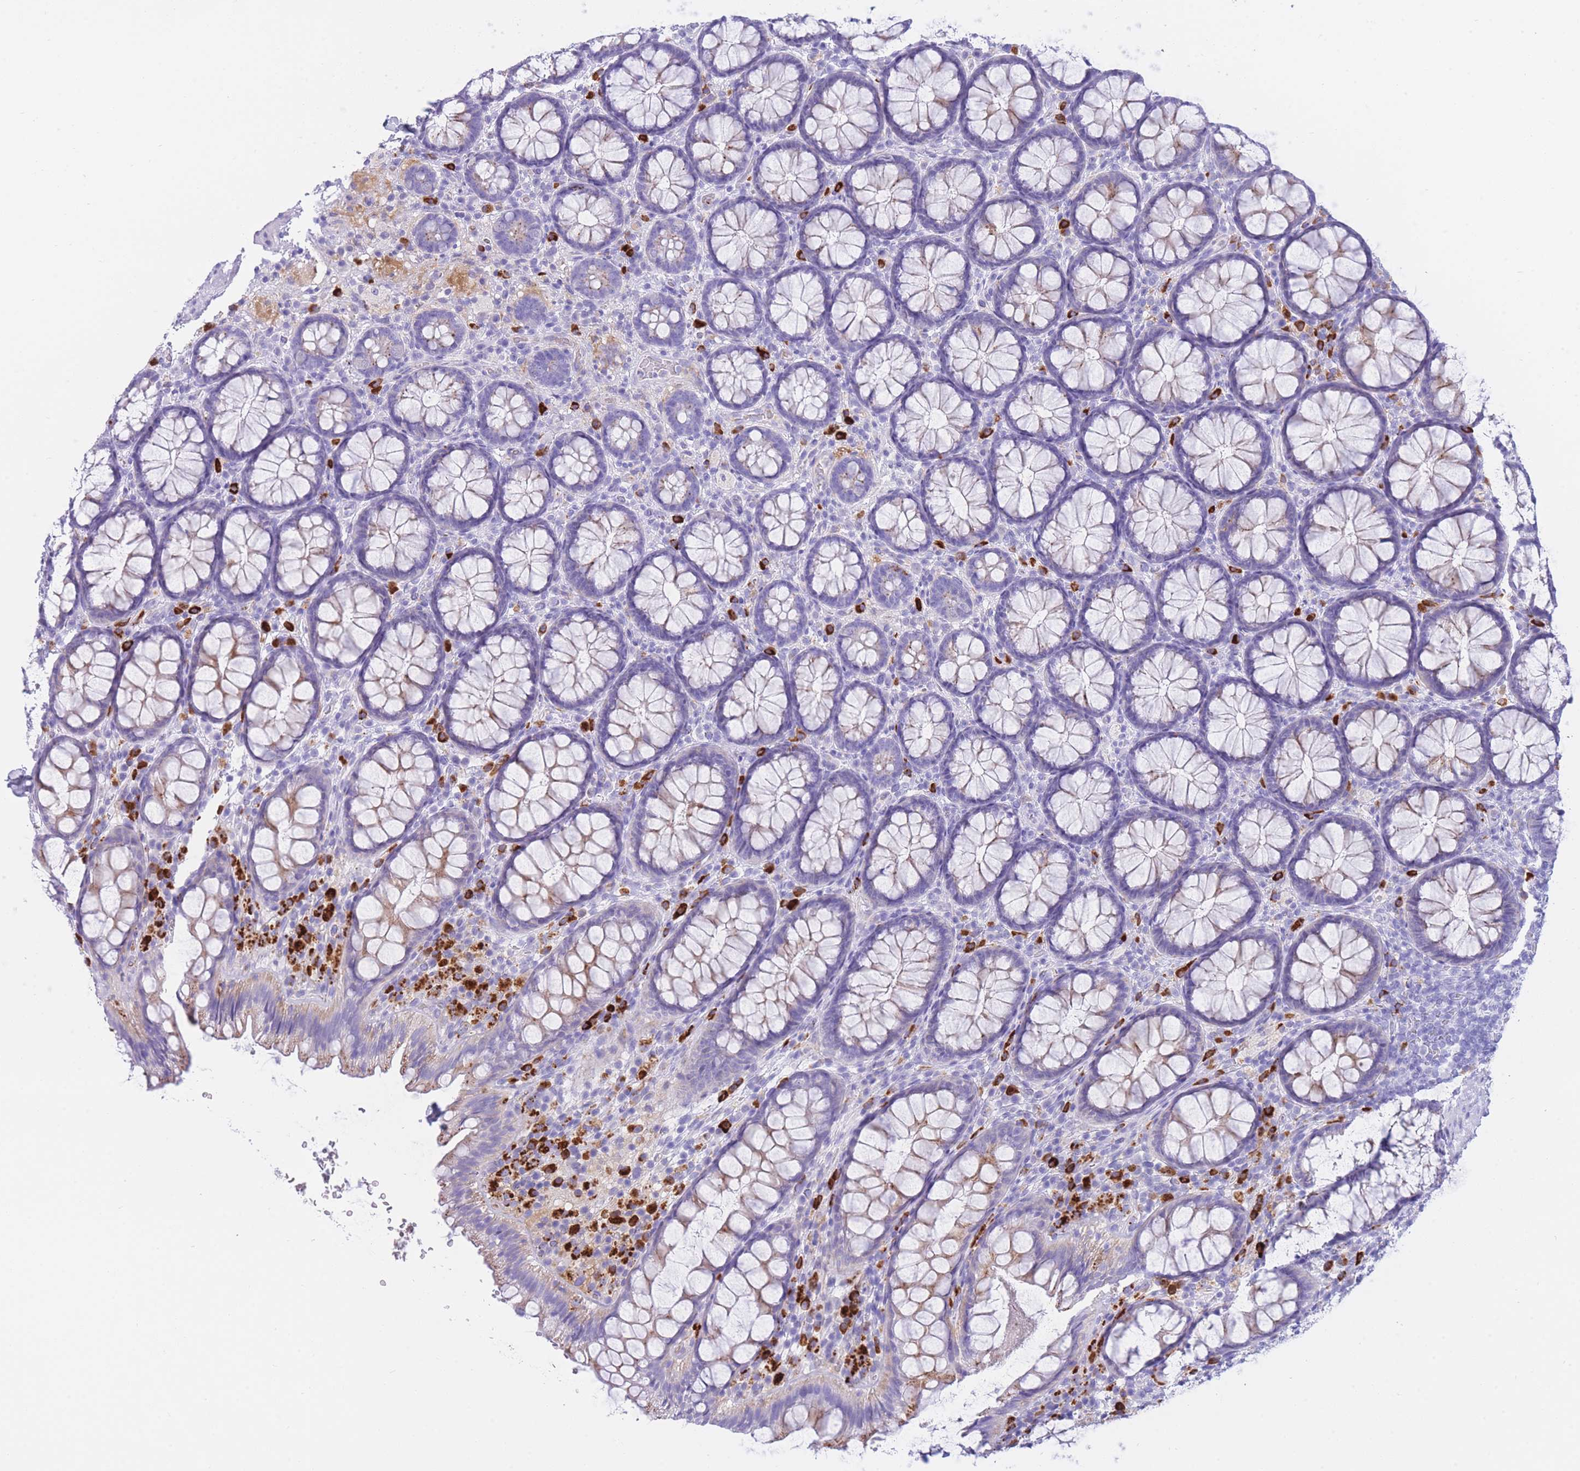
{"staining": {"intensity": "weak", "quantity": "25%-75%", "location": "cytoplasmic/membranous"}, "tissue": "rectum", "cell_type": "Glandular cells", "image_type": "normal", "snomed": [{"axis": "morphology", "description": "Normal tissue, NOS"}, {"axis": "topography", "description": "Rectum"}], "caption": "Unremarkable rectum displays weak cytoplasmic/membranous expression in about 25%-75% of glandular cells, visualized by immunohistochemistry. (DAB IHC with brightfield microscopy, high magnification).", "gene": "PLBD1", "patient": {"sex": "male", "age": 83}}